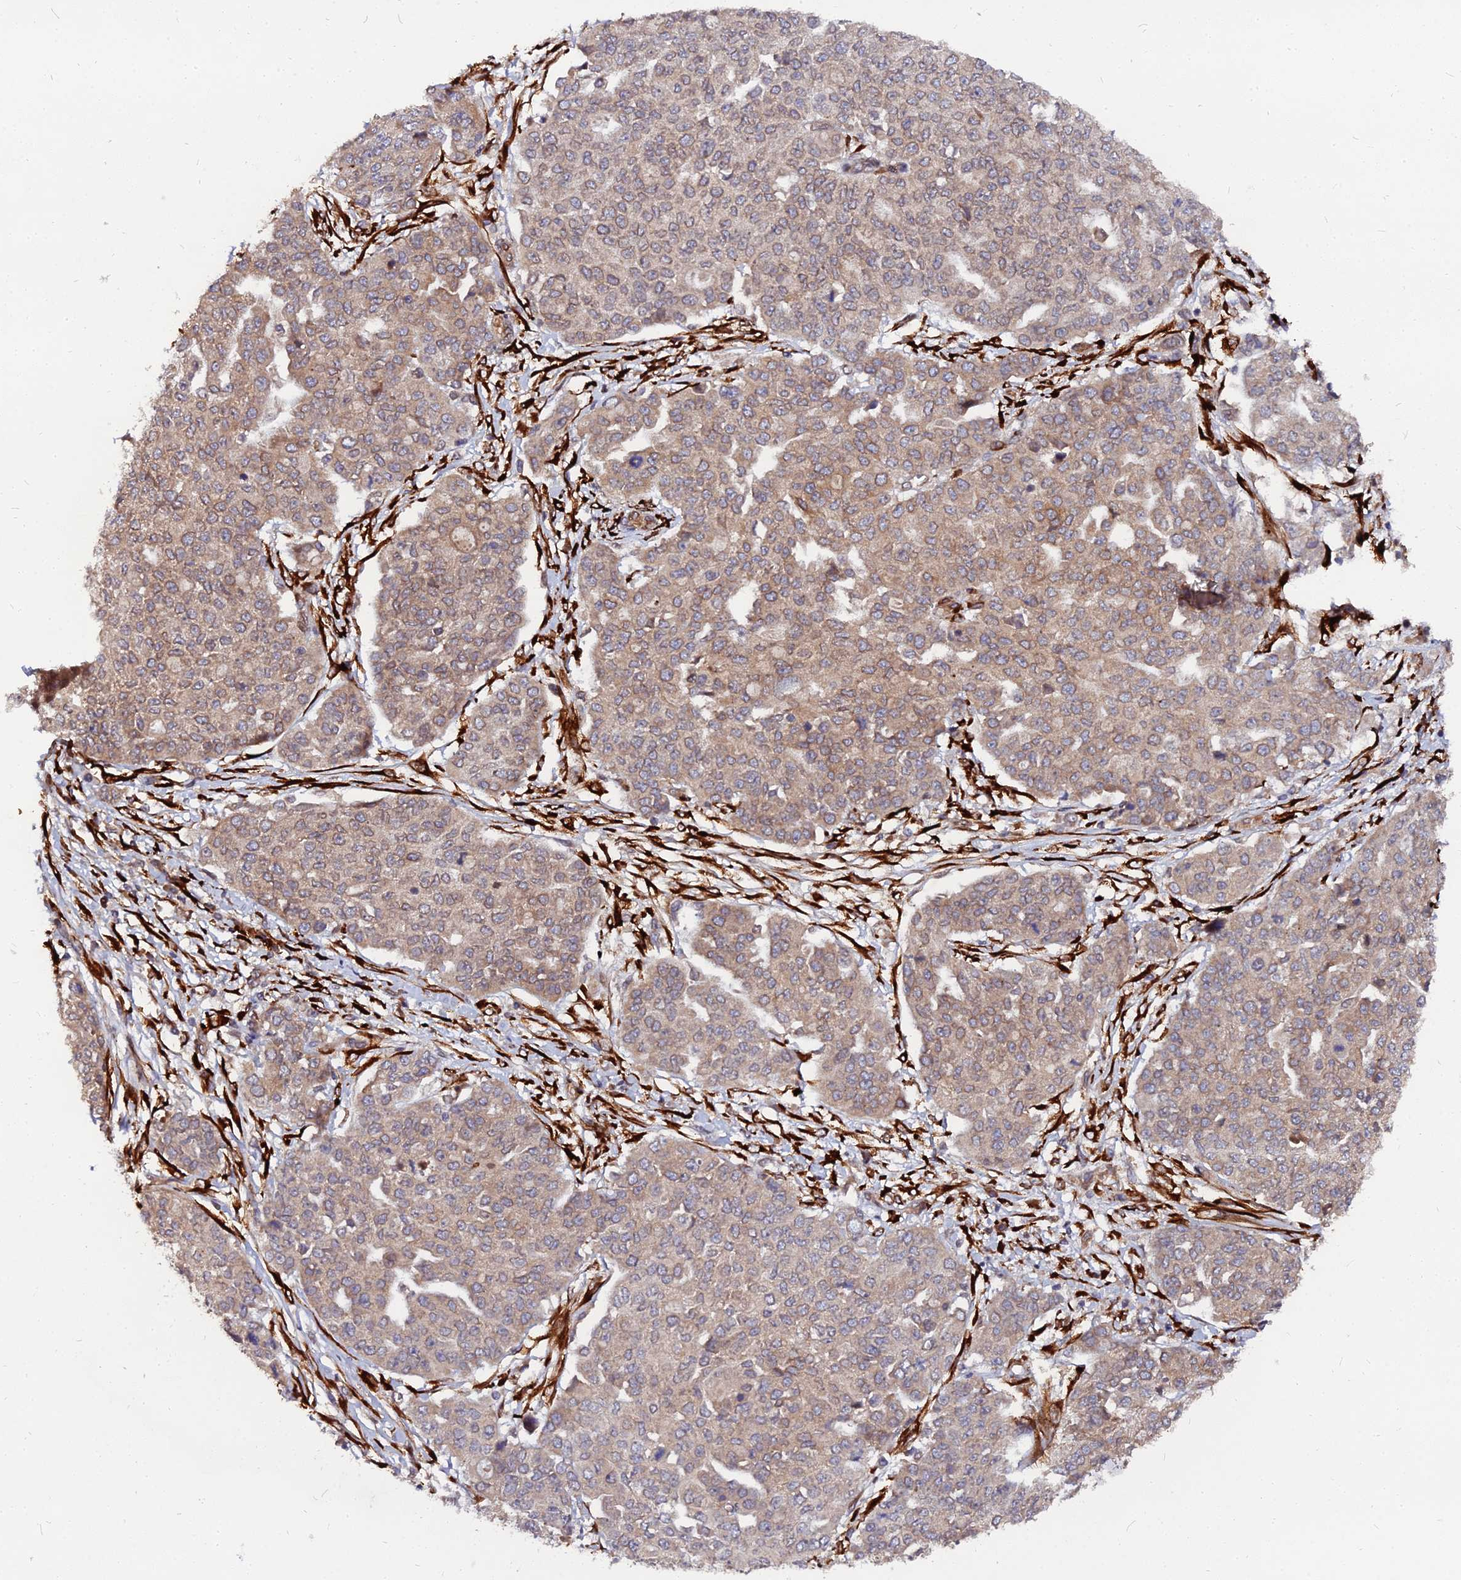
{"staining": {"intensity": "moderate", "quantity": ">75%", "location": "cytoplasmic/membranous"}, "tissue": "ovarian cancer", "cell_type": "Tumor cells", "image_type": "cancer", "snomed": [{"axis": "morphology", "description": "Cystadenocarcinoma, serous, NOS"}, {"axis": "topography", "description": "Soft tissue"}, {"axis": "topography", "description": "Ovary"}], "caption": "Tumor cells exhibit moderate cytoplasmic/membranous positivity in about >75% of cells in serous cystadenocarcinoma (ovarian).", "gene": "PDE4D", "patient": {"sex": "female", "age": 57}}